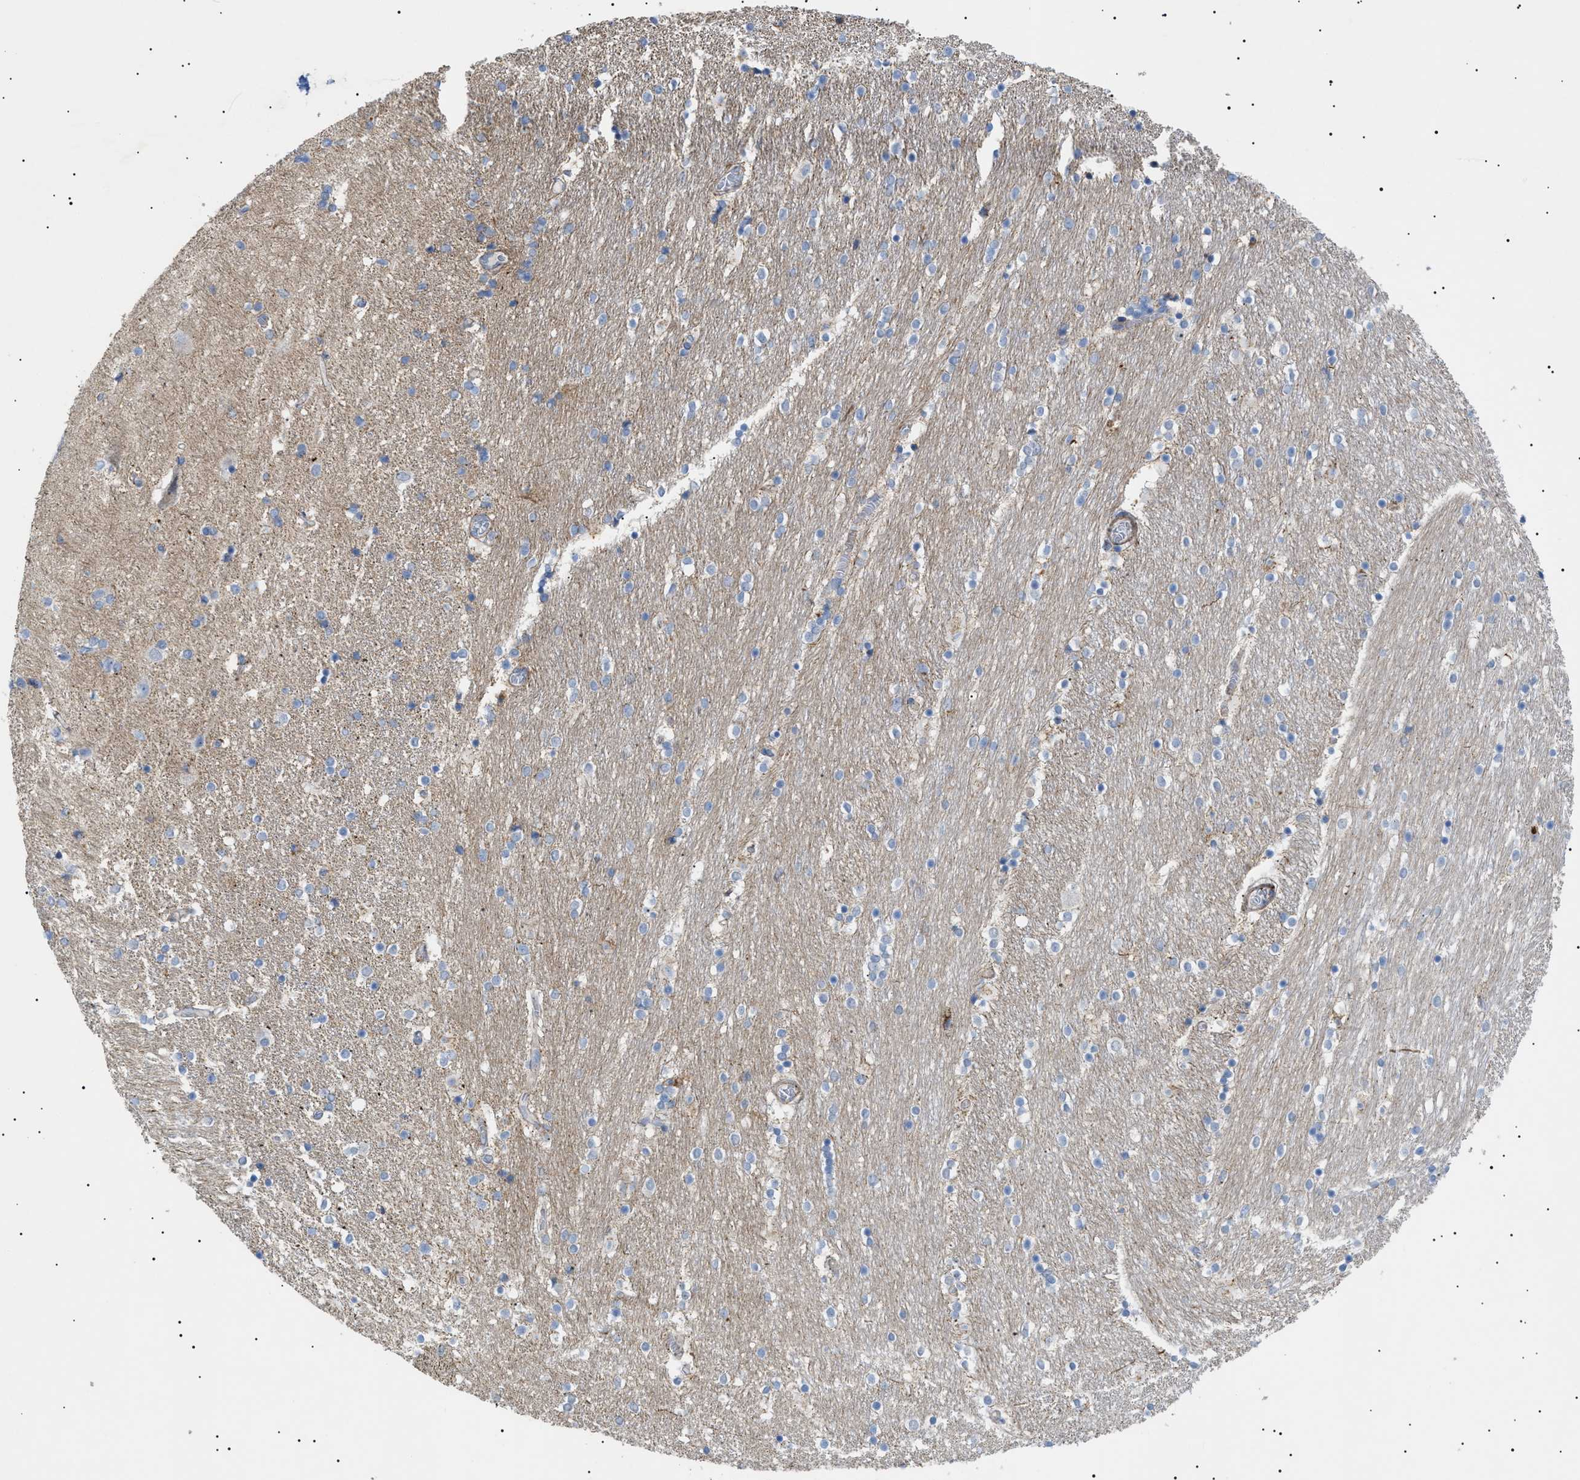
{"staining": {"intensity": "negative", "quantity": "none", "location": "none"}, "tissue": "caudate", "cell_type": "Glial cells", "image_type": "normal", "snomed": [{"axis": "morphology", "description": "Normal tissue, NOS"}, {"axis": "topography", "description": "Lateral ventricle wall"}], "caption": "A micrograph of human caudate is negative for staining in glial cells. (DAB (3,3'-diaminobenzidine) IHC, high magnification).", "gene": "SFXN5", "patient": {"sex": "female", "age": 54}}